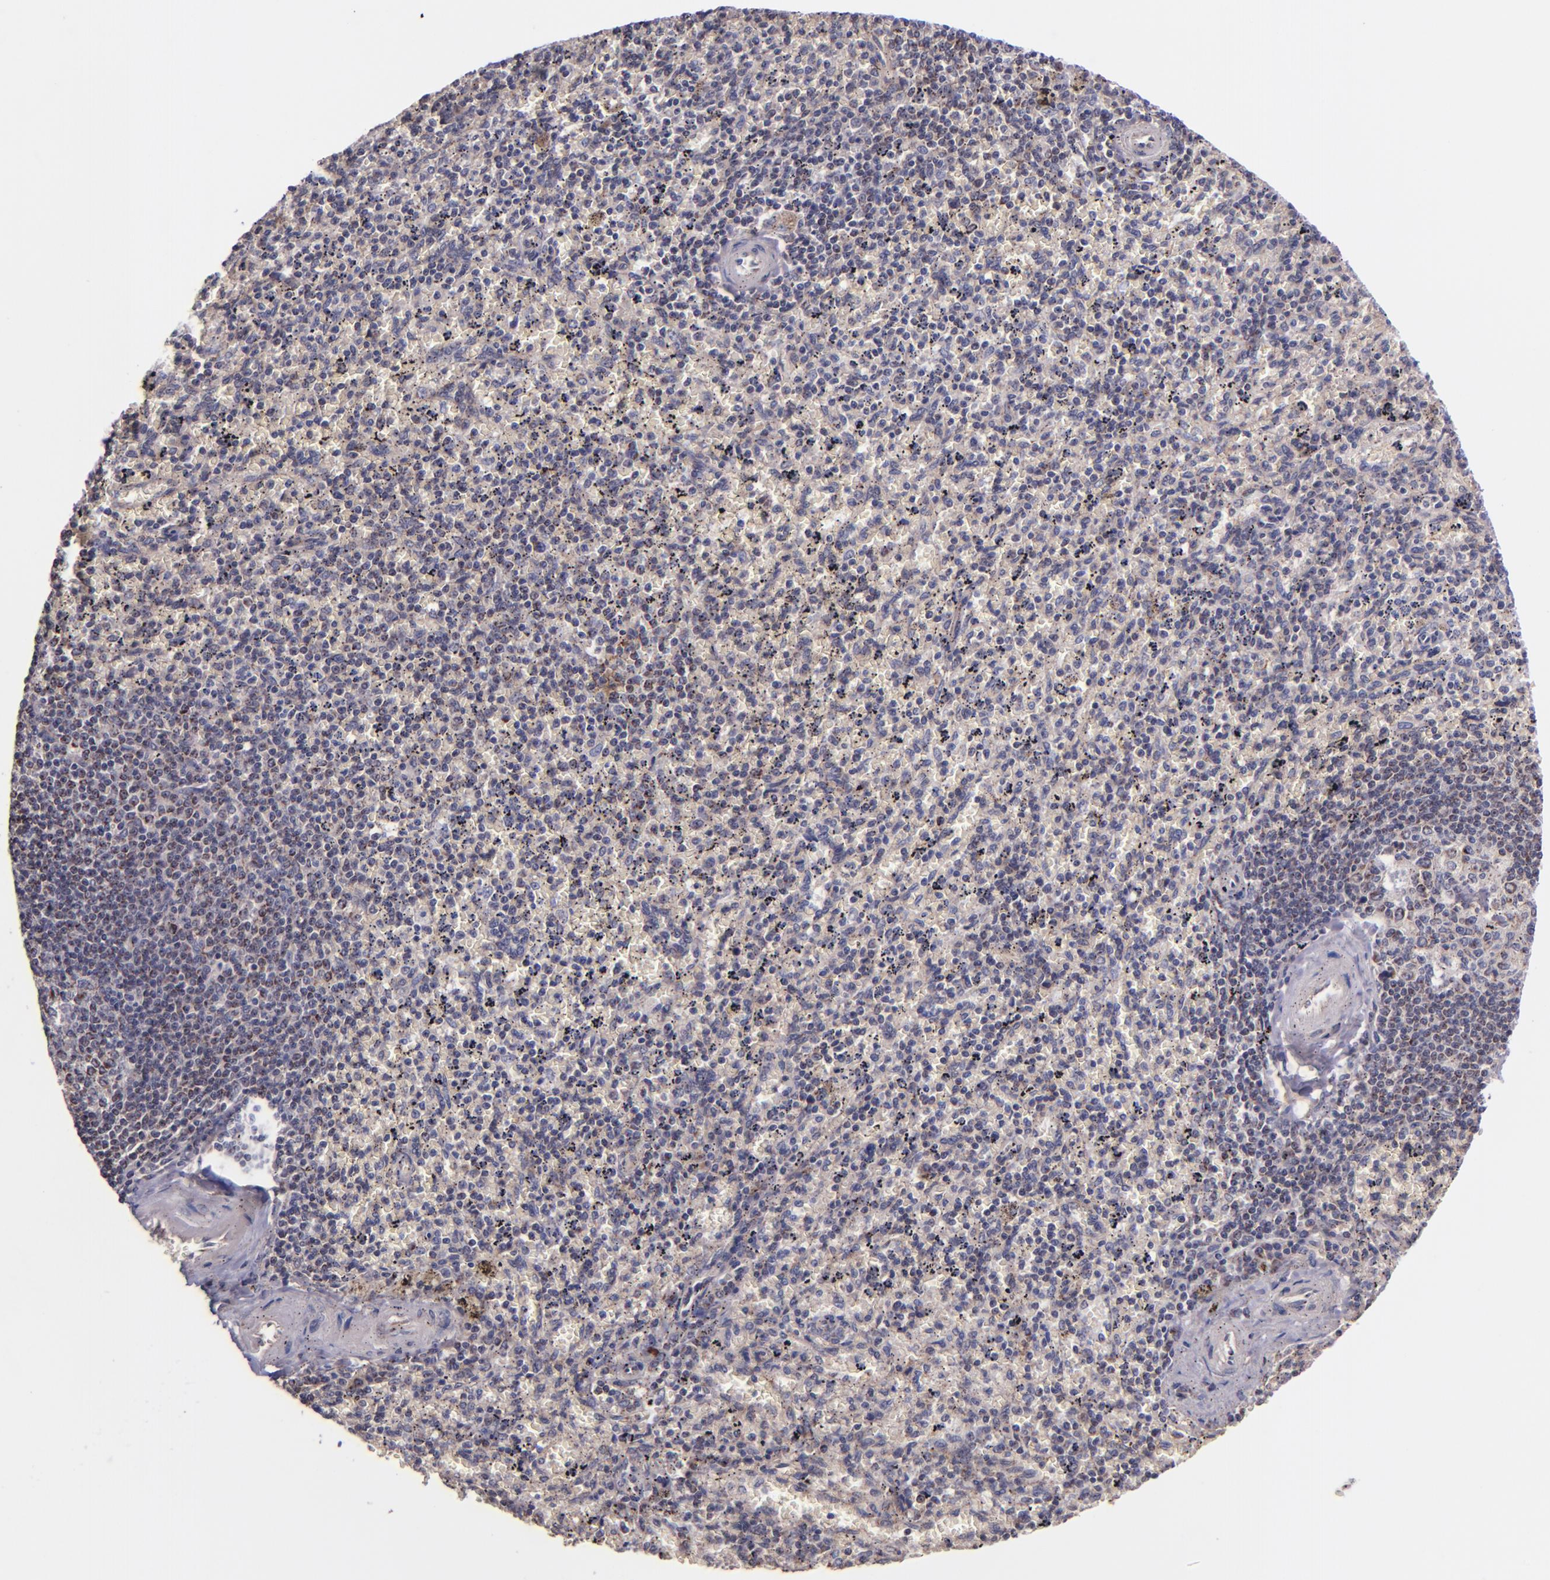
{"staining": {"intensity": "weak", "quantity": "<25%", "location": "cytoplasmic/membranous"}, "tissue": "spleen", "cell_type": "Cells in red pulp", "image_type": "normal", "snomed": [{"axis": "morphology", "description": "Normal tissue, NOS"}, {"axis": "topography", "description": "Spleen"}], "caption": "High power microscopy image of an immunohistochemistry (IHC) image of normal spleen, revealing no significant positivity in cells in red pulp.", "gene": "SHC1", "patient": {"sex": "female", "age": 43}}